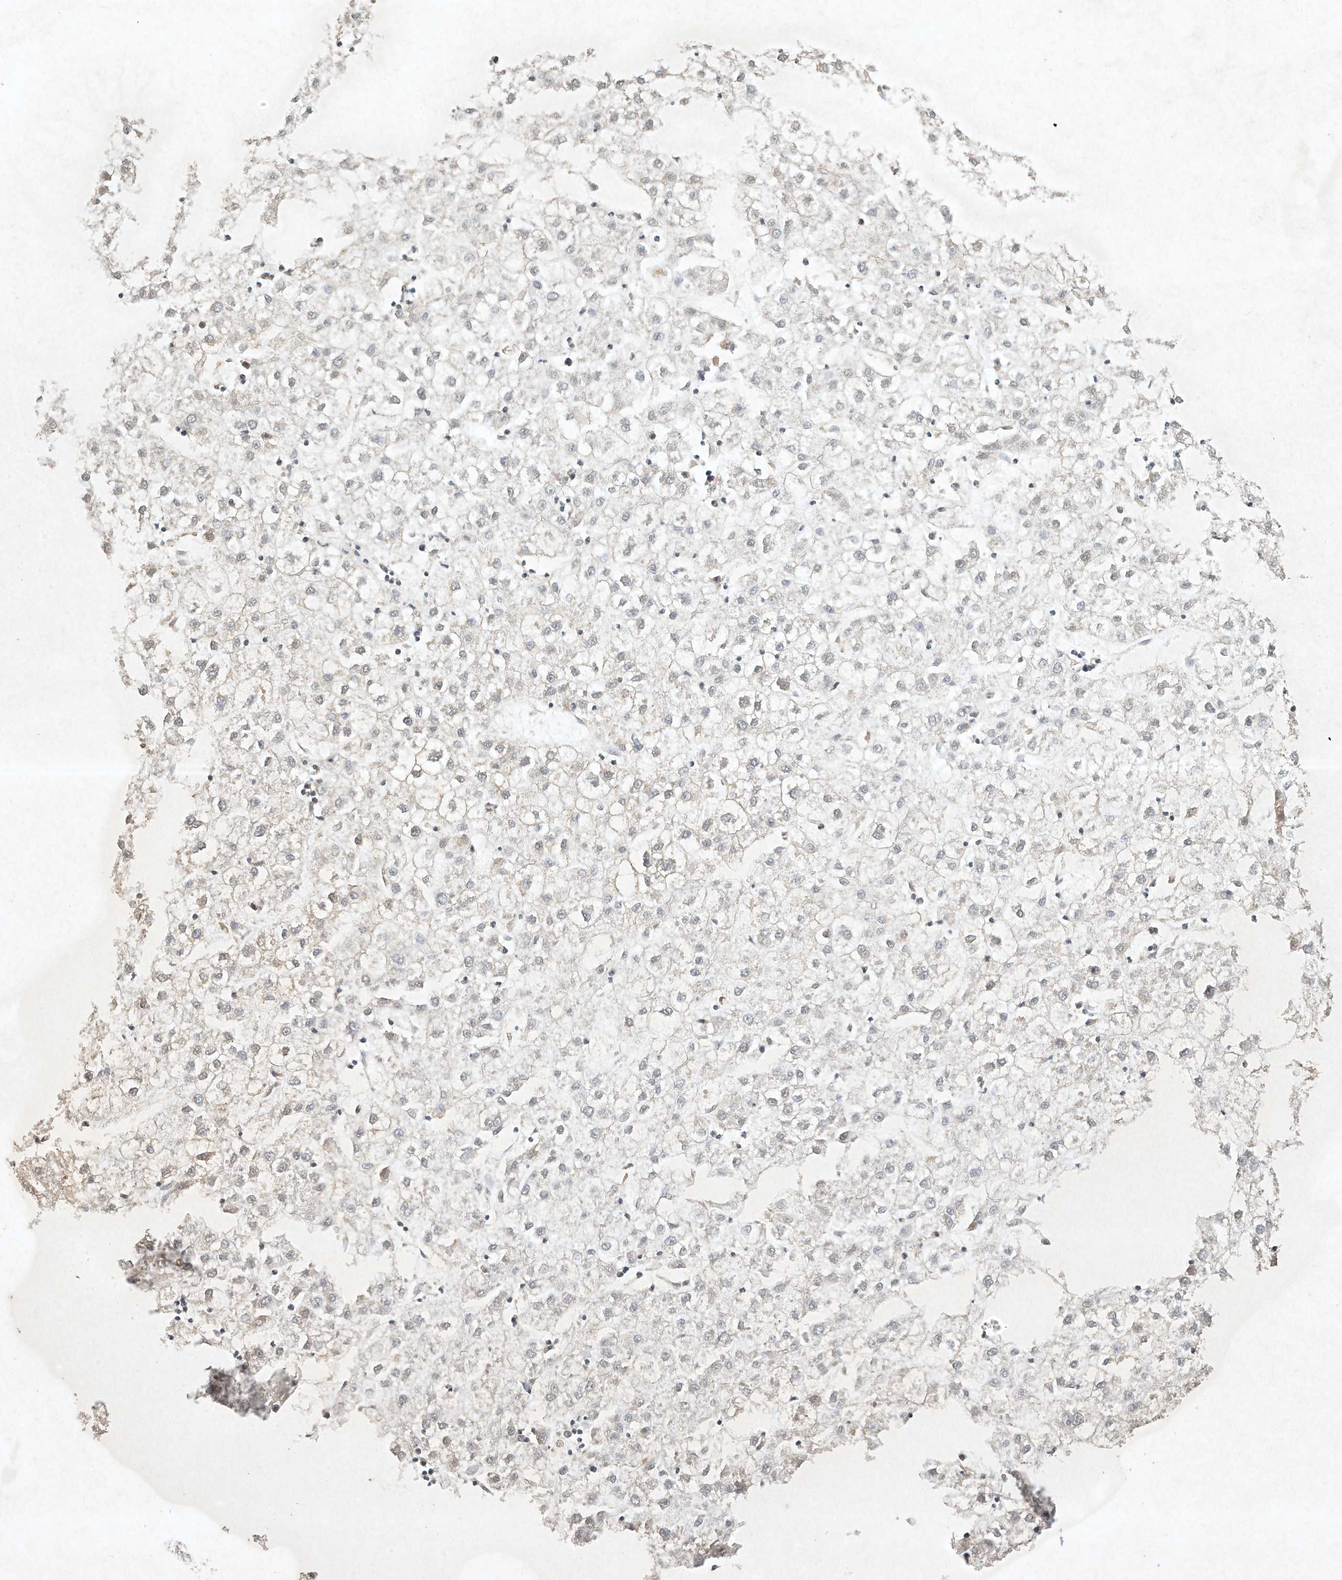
{"staining": {"intensity": "negative", "quantity": "none", "location": "none"}, "tissue": "liver cancer", "cell_type": "Tumor cells", "image_type": "cancer", "snomed": [{"axis": "morphology", "description": "Carcinoma, Hepatocellular, NOS"}, {"axis": "topography", "description": "Liver"}], "caption": "This image is of liver cancer (hepatocellular carcinoma) stained with immunohistochemistry to label a protein in brown with the nuclei are counter-stained blue. There is no expression in tumor cells.", "gene": "BTRC", "patient": {"sex": "male", "age": 72}}